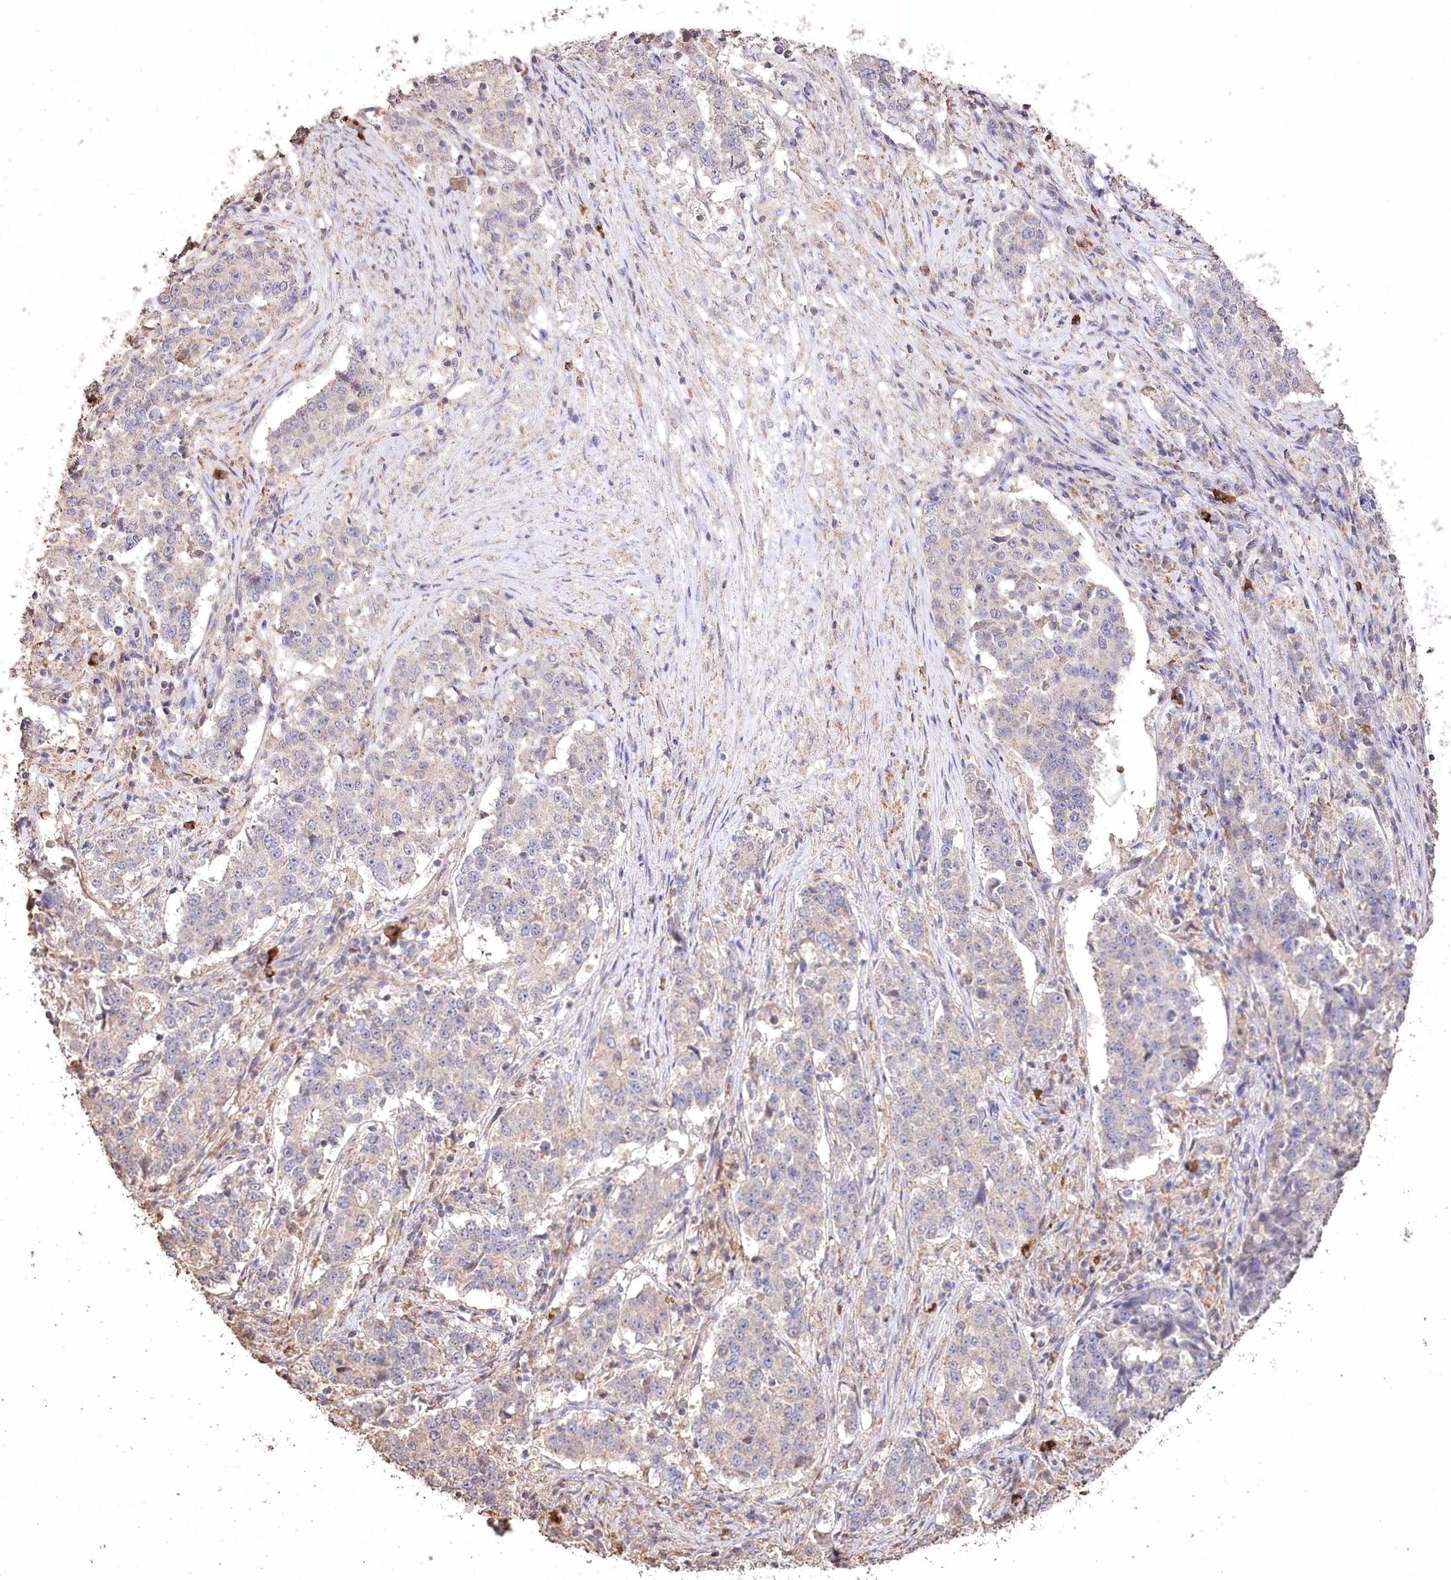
{"staining": {"intensity": "negative", "quantity": "none", "location": "none"}, "tissue": "stomach cancer", "cell_type": "Tumor cells", "image_type": "cancer", "snomed": [{"axis": "morphology", "description": "Adenocarcinoma, NOS"}, {"axis": "topography", "description": "Stomach"}], "caption": "DAB (3,3'-diaminobenzidine) immunohistochemical staining of human adenocarcinoma (stomach) displays no significant positivity in tumor cells.", "gene": "IREB2", "patient": {"sex": "male", "age": 59}}